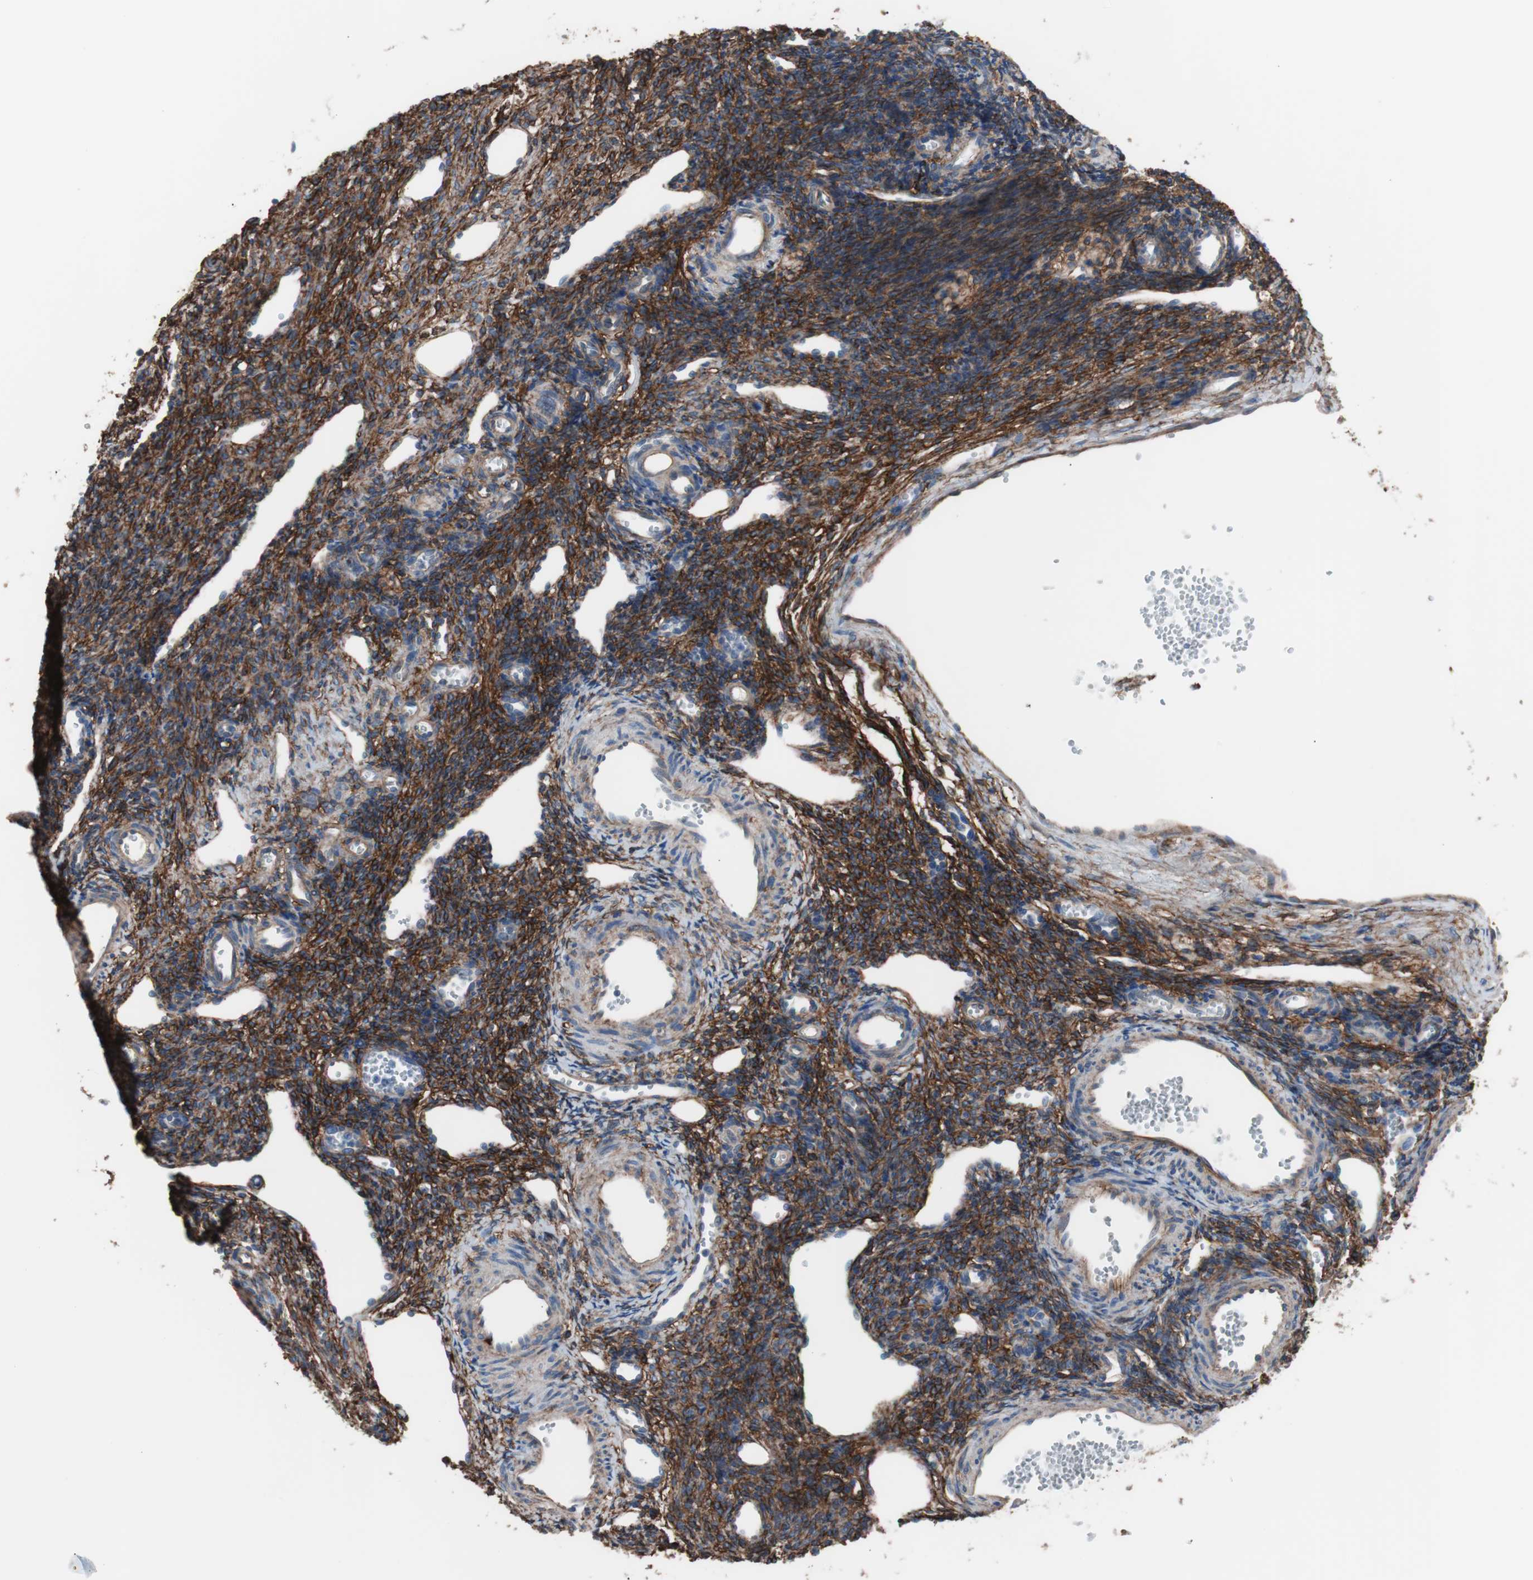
{"staining": {"intensity": "strong", "quantity": ">75%", "location": "cytoplasmic/membranous"}, "tissue": "ovary", "cell_type": "Ovarian stroma cells", "image_type": "normal", "snomed": [{"axis": "morphology", "description": "Normal tissue, NOS"}, {"axis": "topography", "description": "Ovary"}], "caption": "This histopathology image exhibits IHC staining of benign human ovary, with high strong cytoplasmic/membranous expression in about >75% of ovarian stroma cells.", "gene": "CD81", "patient": {"sex": "female", "age": 33}}